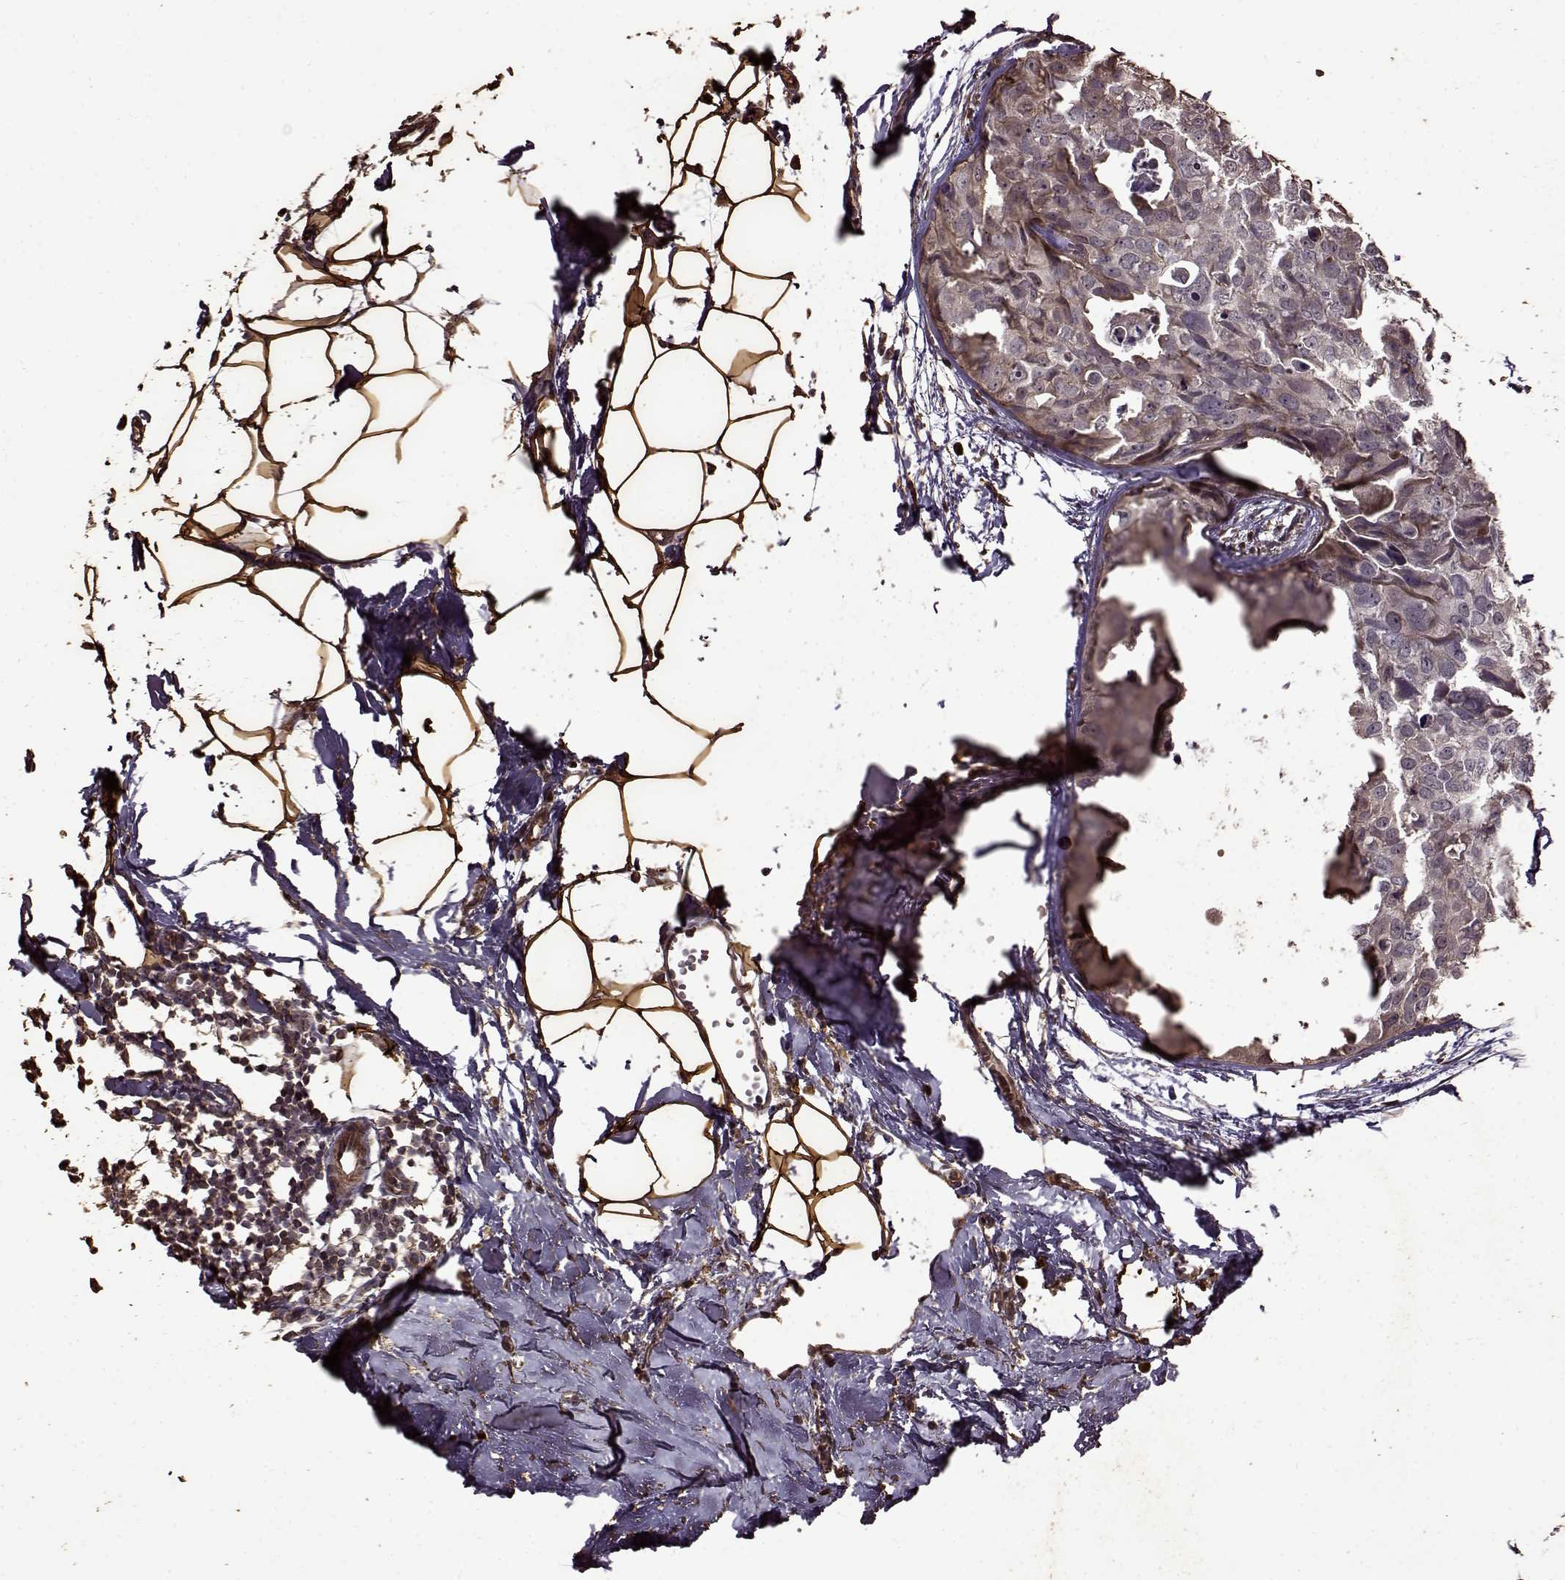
{"staining": {"intensity": "weak", "quantity": "<25%", "location": "cytoplasmic/membranous"}, "tissue": "breast cancer", "cell_type": "Tumor cells", "image_type": "cancer", "snomed": [{"axis": "morphology", "description": "Duct carcinoma"}, {"axis": "topography", "description": "Breast"}], "caption": "There is no significant staining in tumor cells of breast cancer.", "gene": "FBXW11", "patient": {"sex": "female", "age": 38}}